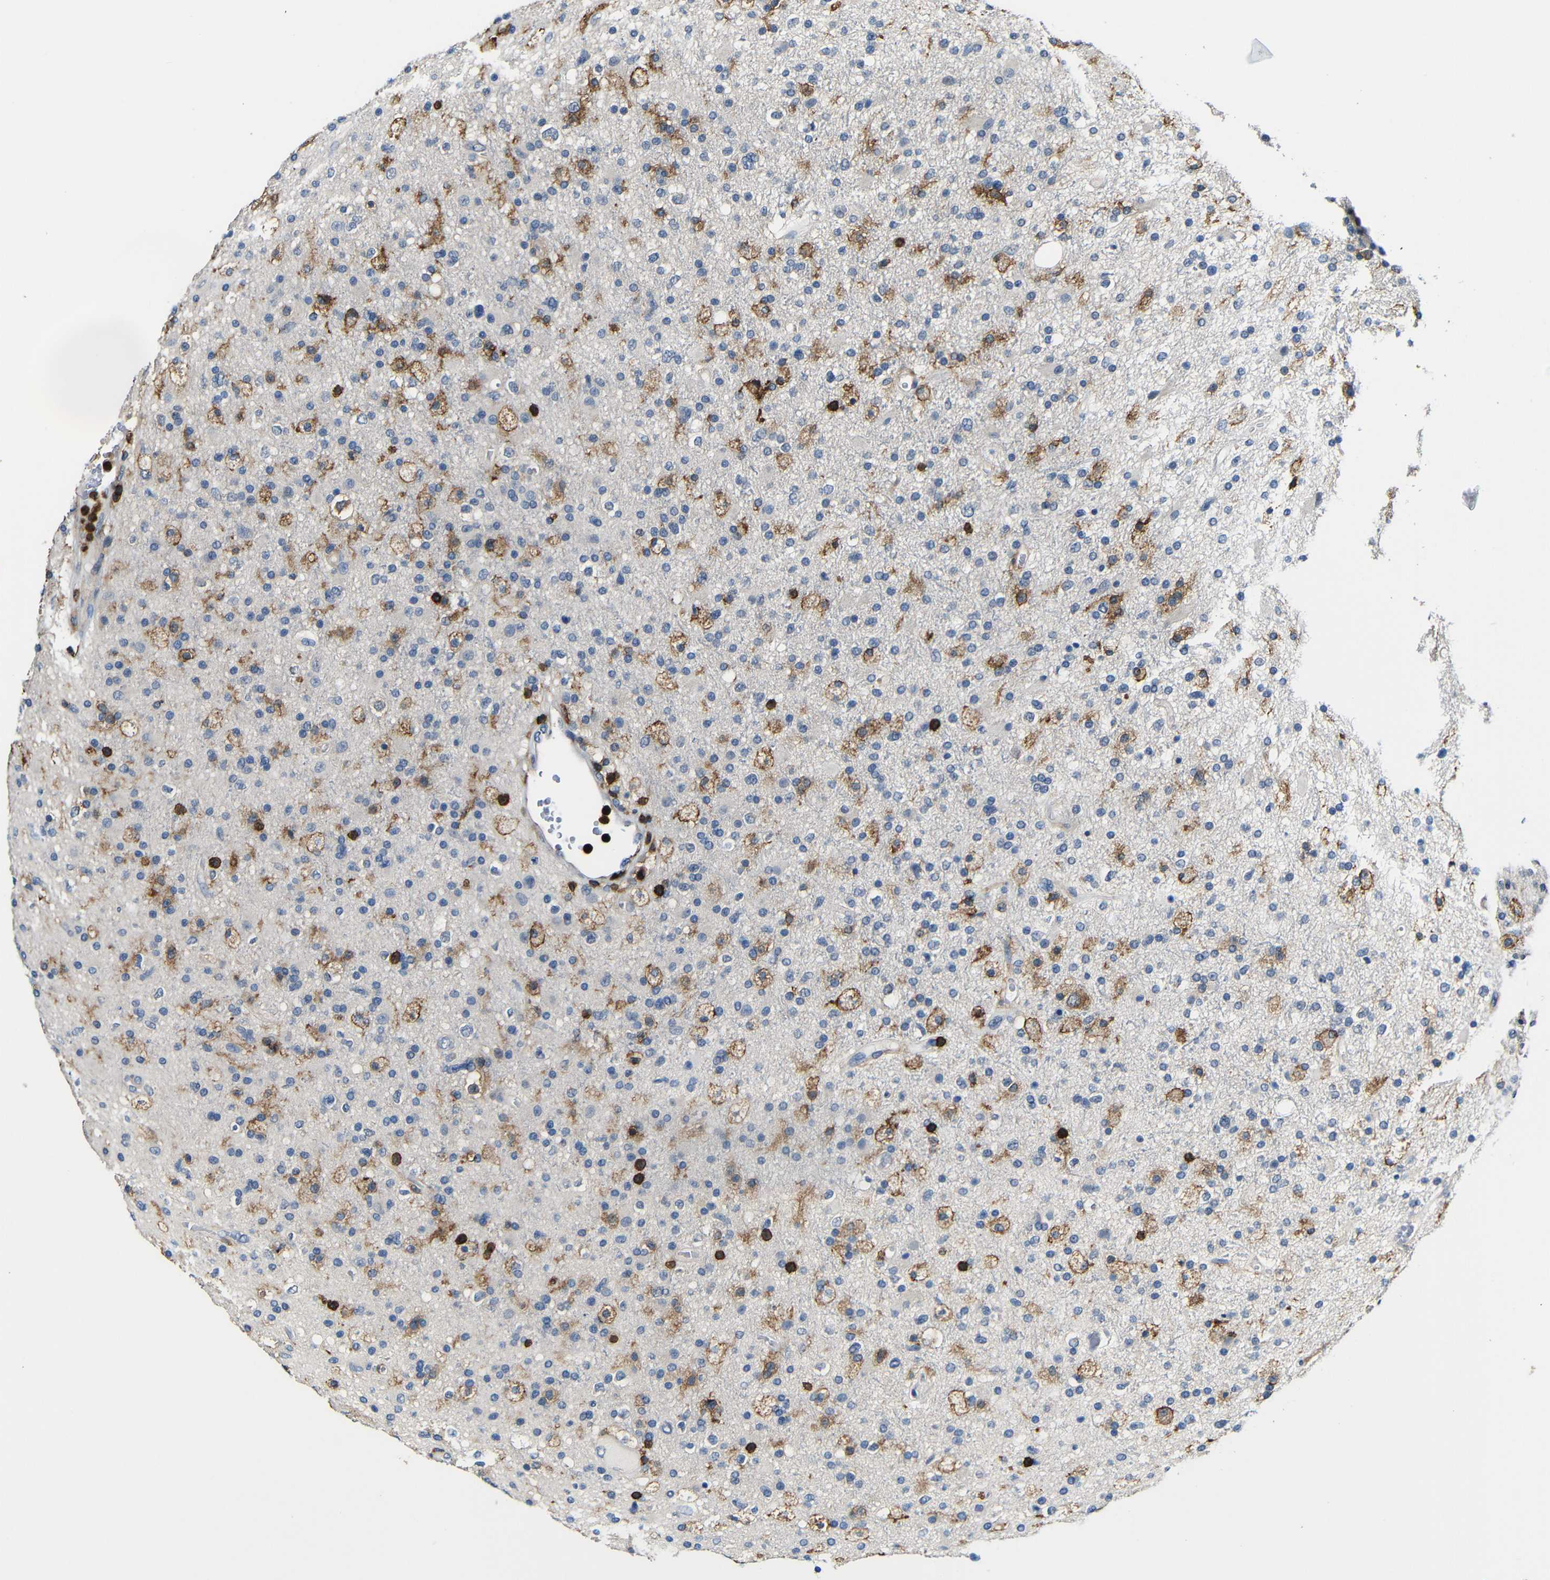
{"staining": {"intensity": "moderate", "quantity": "25%-75%", "location": "cytoplasmic/membranous"}, "tissue": "glioma", "cell_type": "Tumor cells", "image_type": "cancer", "snomed": [{"axis": "morphology", "description": "Glioma, malignant, High grade"}, {"axis": "topography", "description": "Brain"}], "caption": "Immunohistochemical staining of malignant high-grade glioma shows medium levels of moderate cytoplasmic/membranous protein positivity in approximately 25%-75% of tumor cells.", "gene": "P2RY12", "patient": {"sex": "male", "age": 33}}